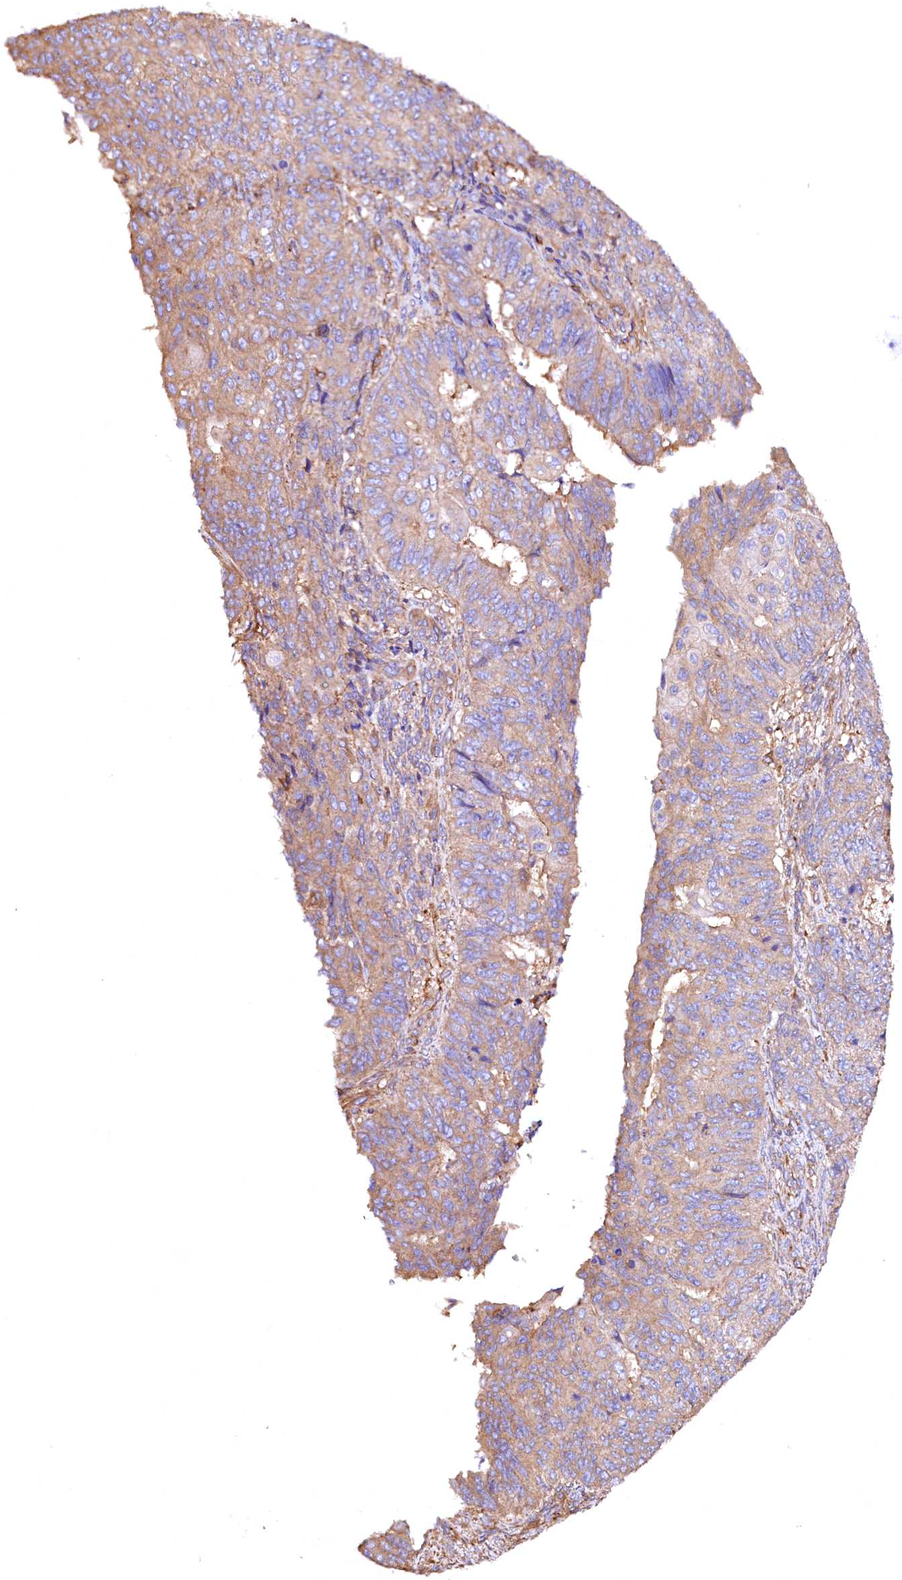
{"staining": {"intensity": "weak", "quantity": ">75%", "location": "cytoplasmic/membranous"}, "tissue": "endometrial cancer", "cell_type": "Tumor cells", "image_type": "cancer", "snomed": [{"axis": "morphology", "description": "Adenocarcinoma, NOS"}, {"axis": "topography", "description": "Endometrium"}], "caption": "Endometrial cancer tissue shows weak cytoplasmic/membranous expression in approximately >75% of tumor cells", "gene": "RARS2", "patient": {"sex": "female", "age": 32}}